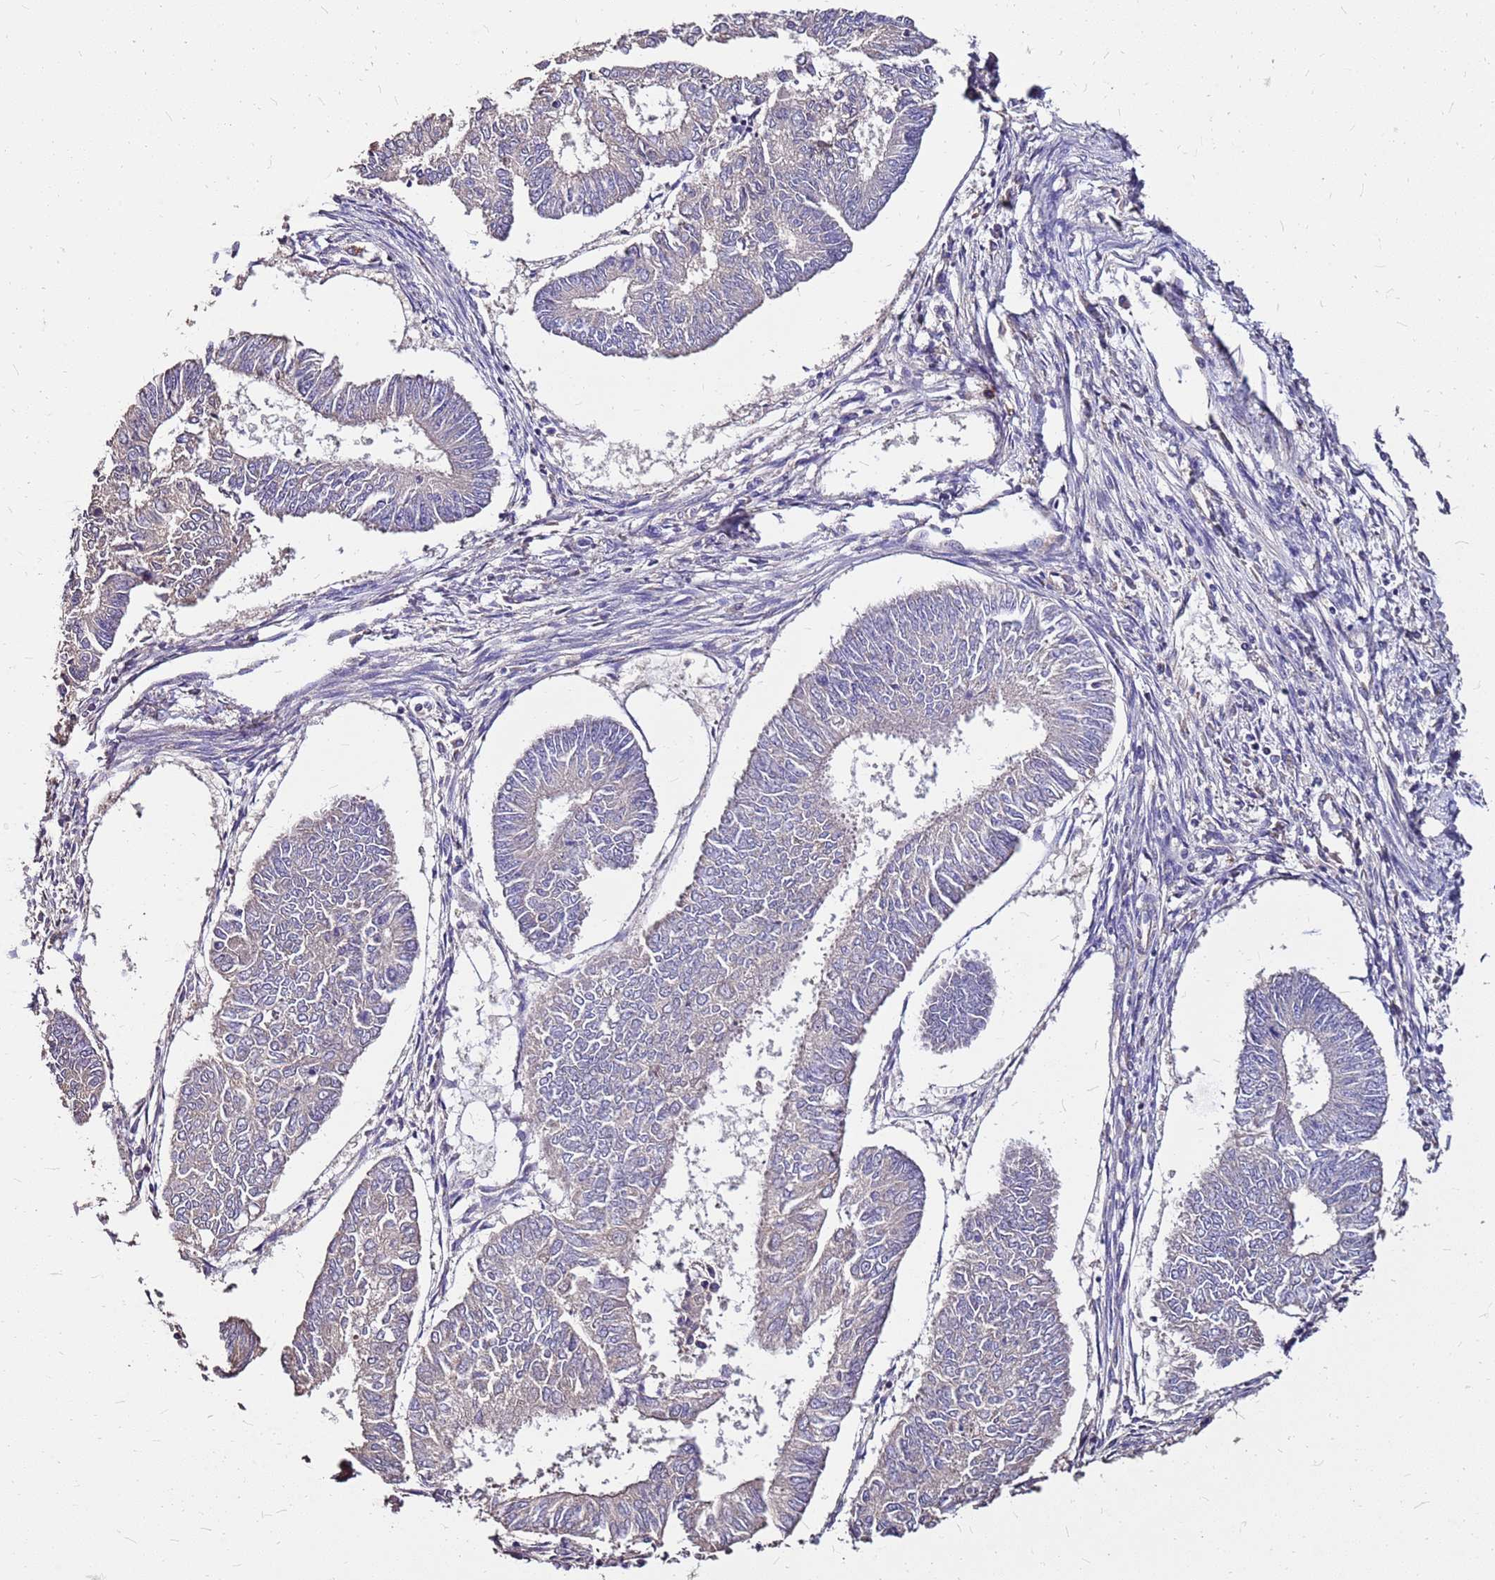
{"staining": {"intensity": "negative", "quantity": "none", "location": "none"}, "tissue": "endometrial cancer", "cell_type": "Tumor cells", "image_type": "cancer", "snomed": [{"axis": "morphology", "description": "Adenocarcinoma, NOS"}, {"axis": "topography", "description": "Endometrium"}], "caption": "This is a histopathology image of immunohistochemistry staining of endometrial cancer, which shows no expression in tumor cells. The staining was performed using DAB to visualize the protein expression in brown, while the nuclei were stained in blue with hematoxylin (Magnification: 20x).", "gene": "EXD3", "patient": {"sex": "female", "age": 68}}